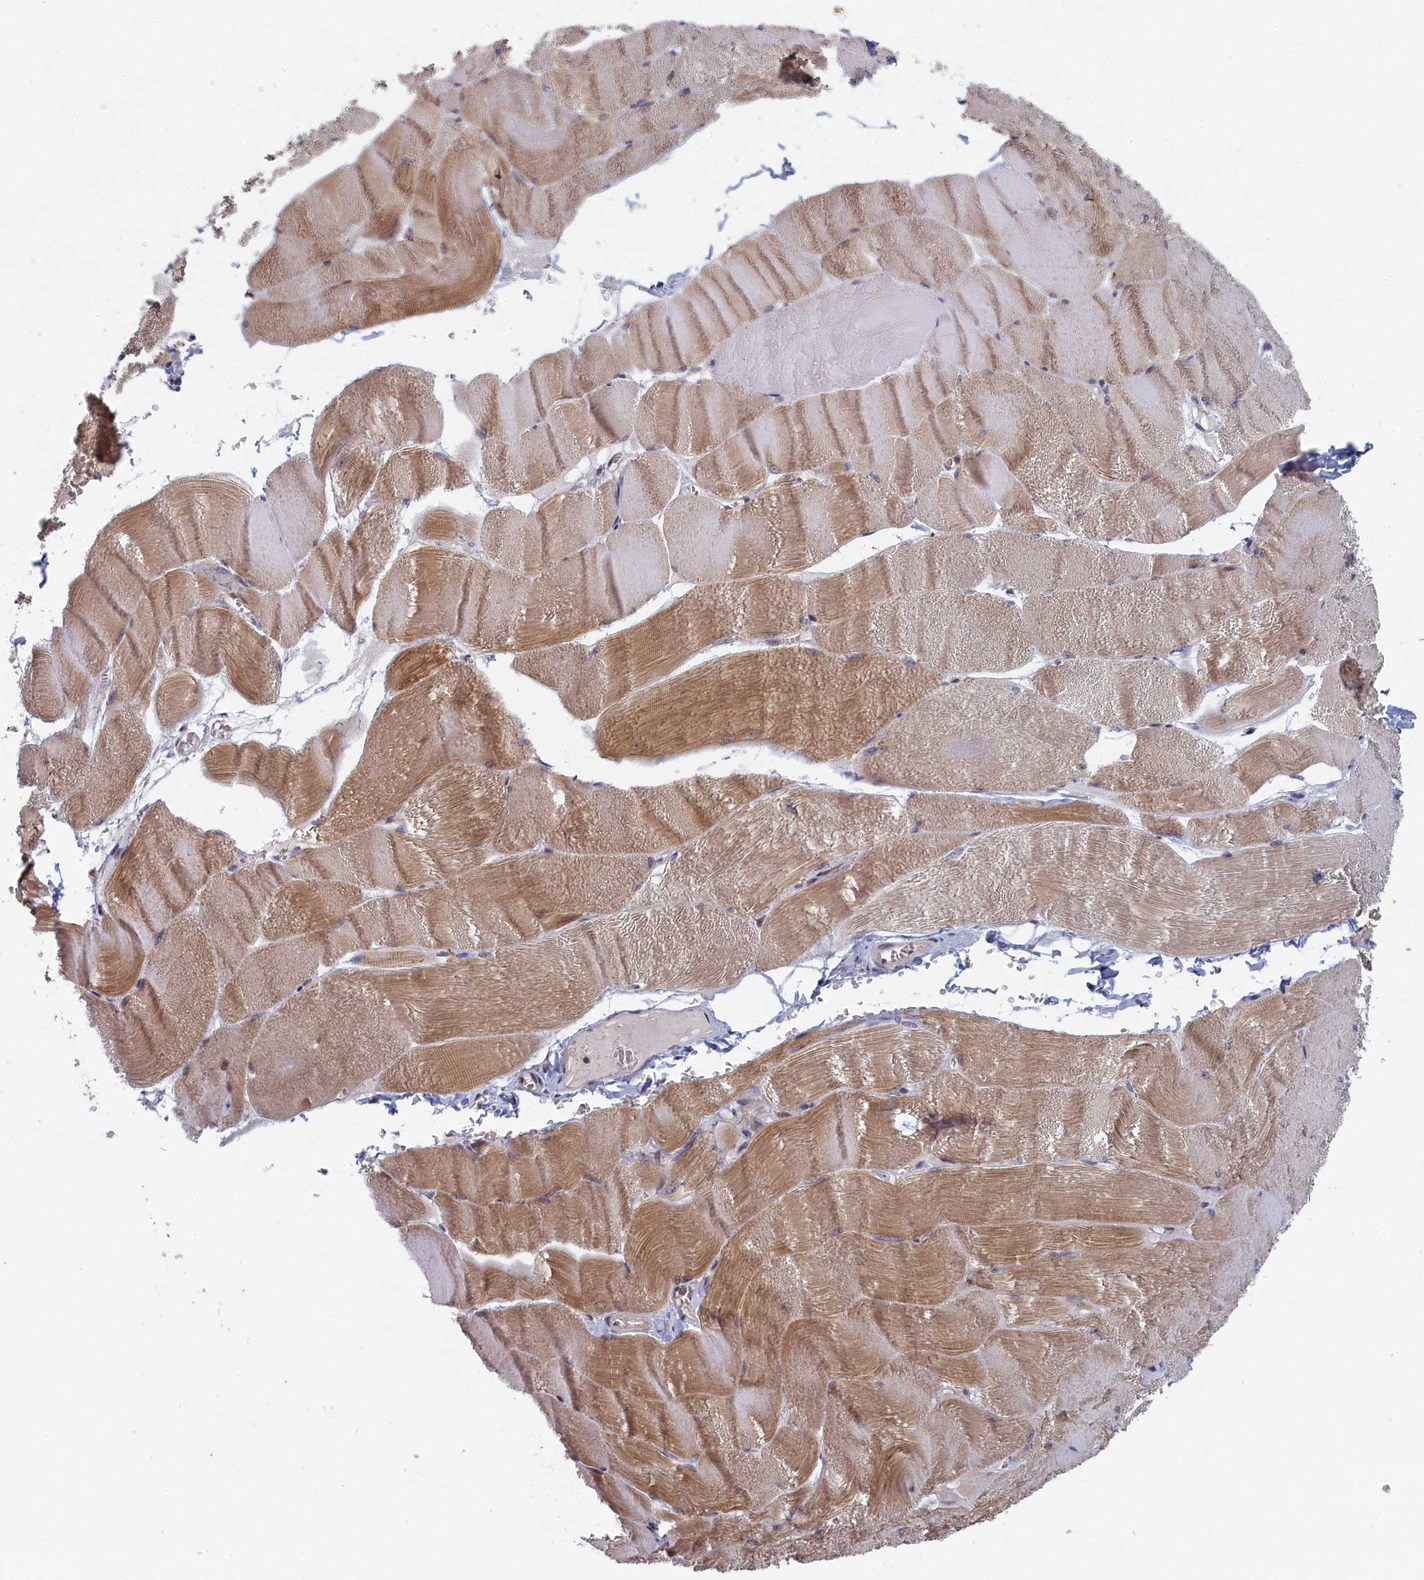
{"staining": {"intensity": "moderate", "quantity": "25%-75%", "location": "cytoplasmic/membranous"}, "tissue": "skeletal muscle", "cell_type": "Myocytes", "image_type": "normal", "snomed": [{"axis": "morphology", "description": "Normal tissue, NOS"}, {"axis": "morphology", "description": "Basal cell carcinoma"}, {"axis": "topography", "description": "Skeletal muscle"}], "caption": "IHC photomicrograph of benign skeletal muscle: human skeletal muscle stained using IHC demonstrates medium levels of moderate protein expression localized specifically in the cytoplasmic/membranous of myocytes, appearing as a cytoplasmic/membranous brown color.", "gene": "DNAJC17", "patient": {"sex": "female", "age": 64}}